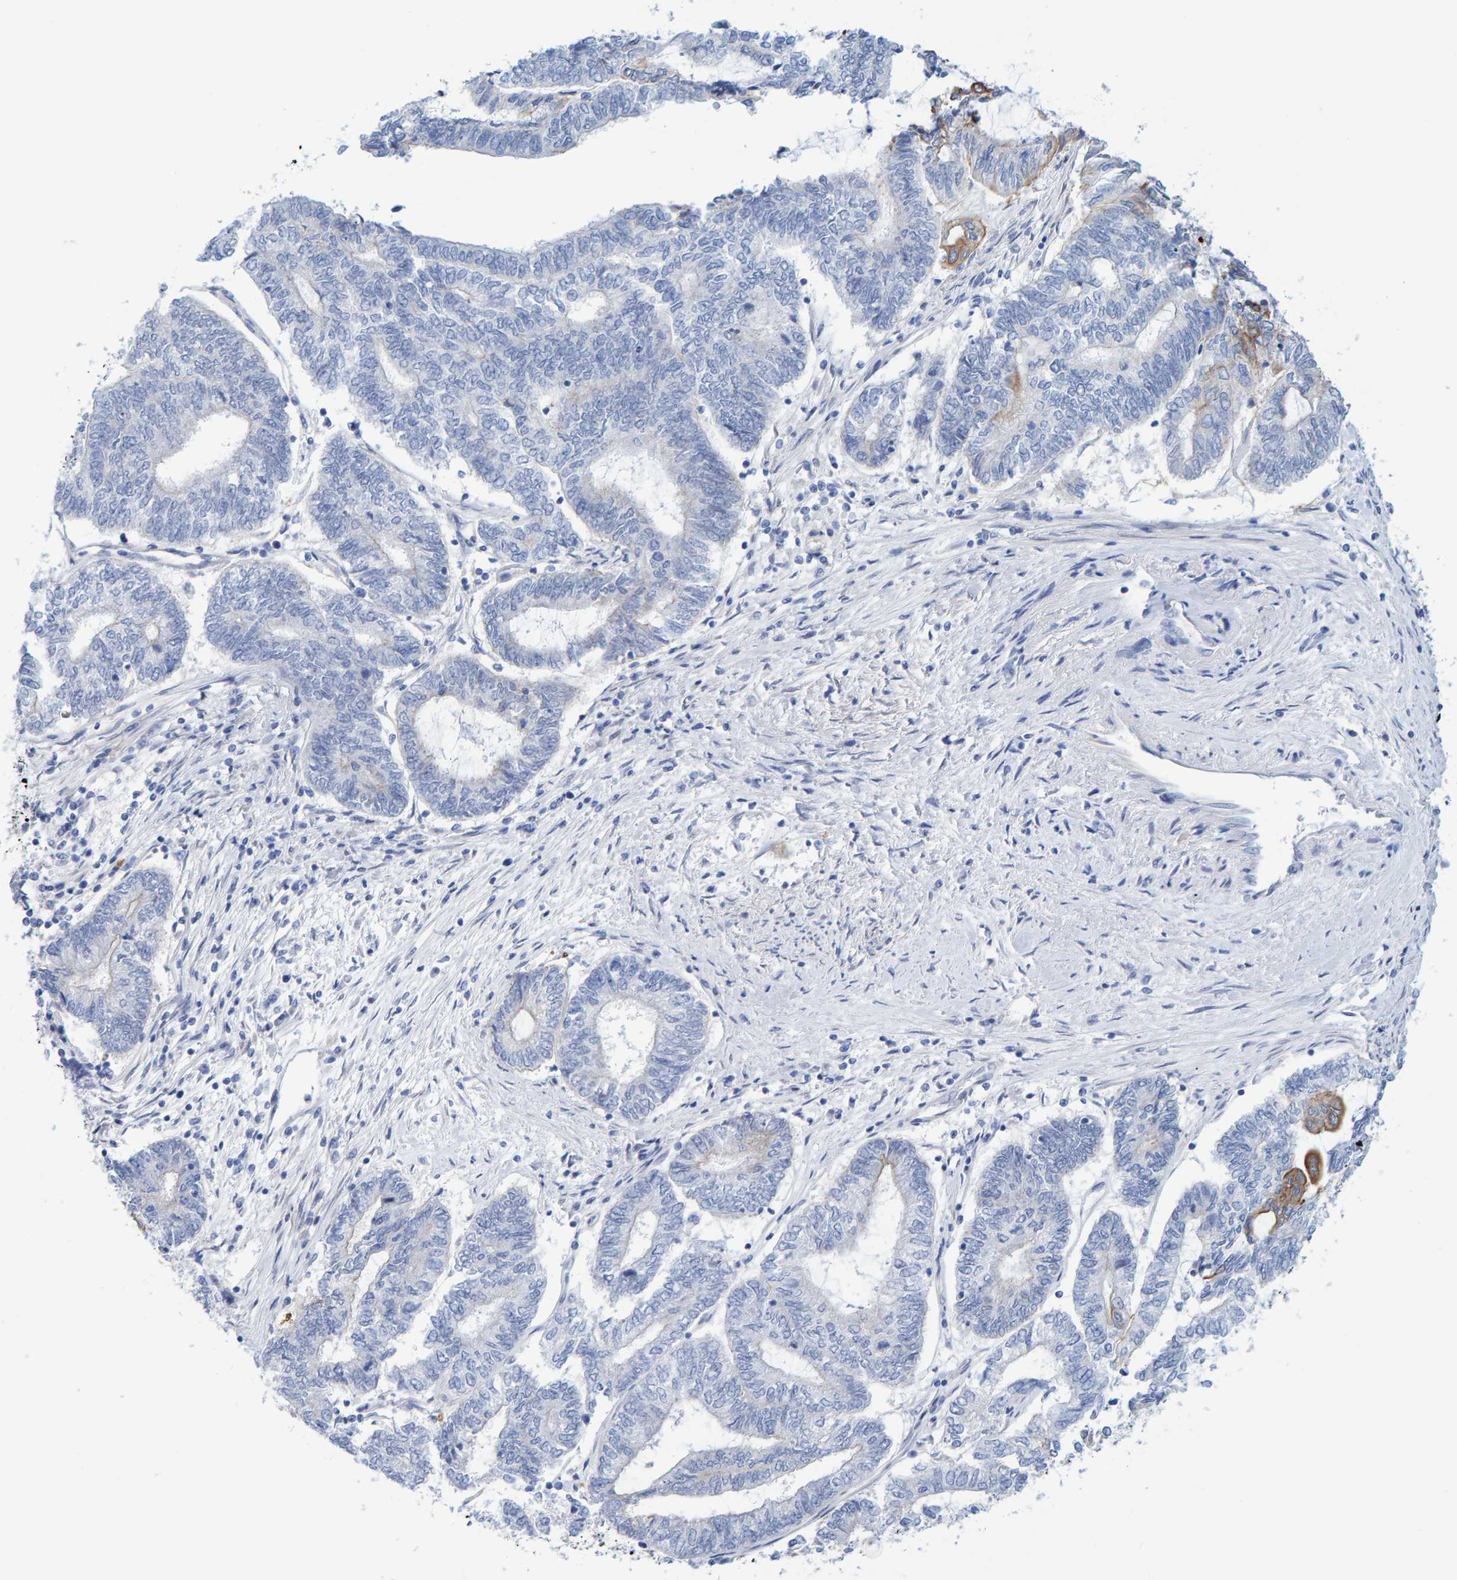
{"staining": {"intensity": "negative", "quantity": "none", "location": "none"}, "tissue": "endometrial cancer", "cell_type": "Tumor cells", "image_type": "cancer", "snomed": [{"axis": "morphology", "description": "Adenocarcinoma, NOS"}, {"axis": "topography", "description": "Uterus"}, {"axis": "topography", "description": "Endometrium"}], "caption": "High magnification brightfield microscopy of endometrial cancer (adenocarcinoma) stained with DAB (3,3'-diaminobenzidine) (brown) and counterstained with hematoxylin (blue): tumor cells show no significant staining.", "gene": "JAKMIP3", "patient": {"sex": "female", "age": 70}}